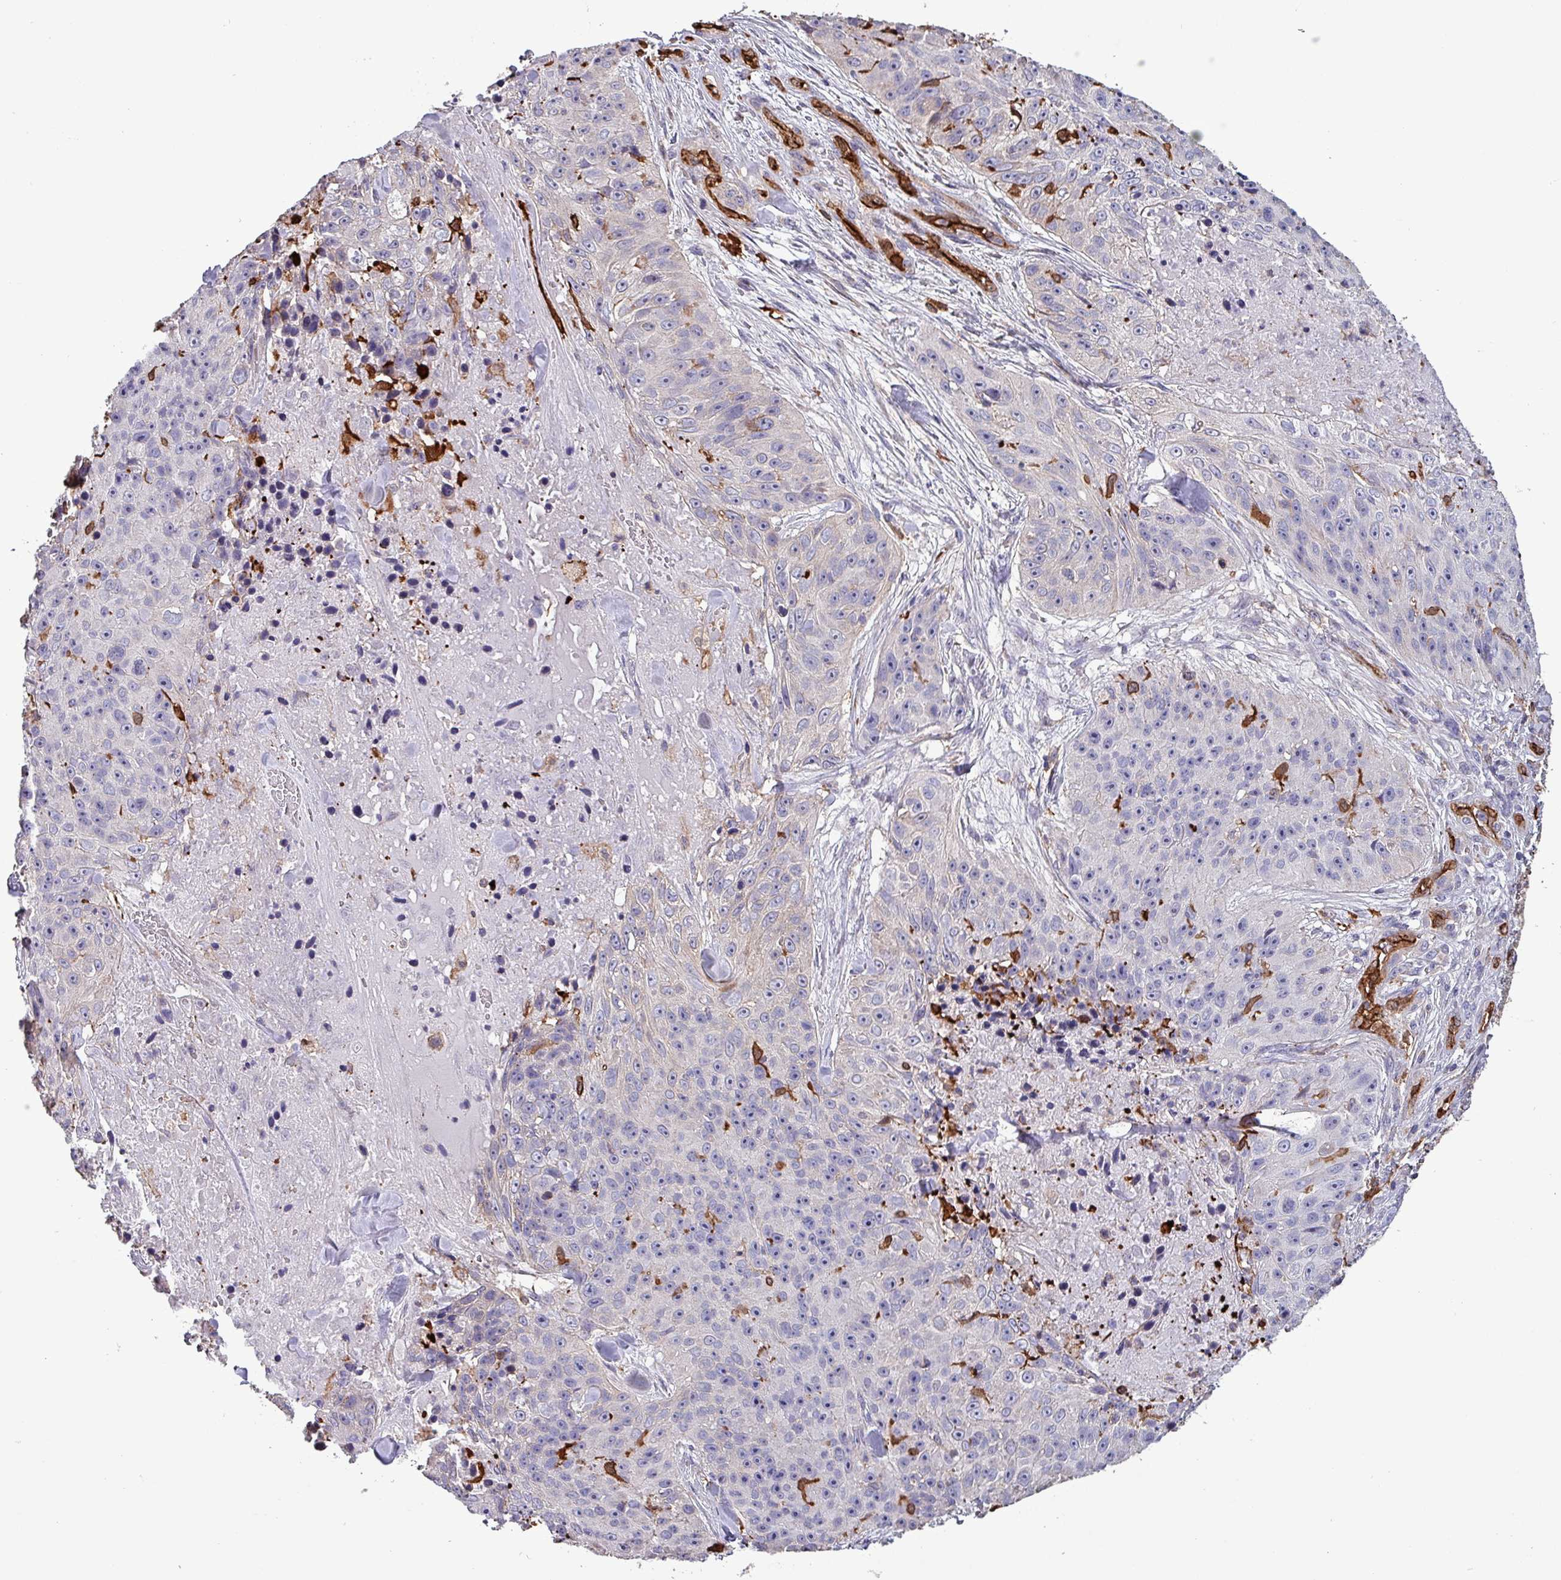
{"staining": {"intensity": "negative", "quantity": "none", "location": "none"}, "tissue": "skin cancer", "cell_type": "Tumor cells", "image_type": "cancer", "snomed": [{"axis": "morphology", "description": "Squamous cell carcinoma, NOS"}, {"axis": "topography", "description": "Skin"}], "caption": "This is a micrograph of immunohistochemistry (IHC) staining of squamous cell carcinoma (skin), which shows no staining in tumor cells. (Brightfield microscopy of DAB immunohistochemistry (IHC) at high magnification).", "gene": "SCIN", "patient": {"sex": "female", "age": 87}}